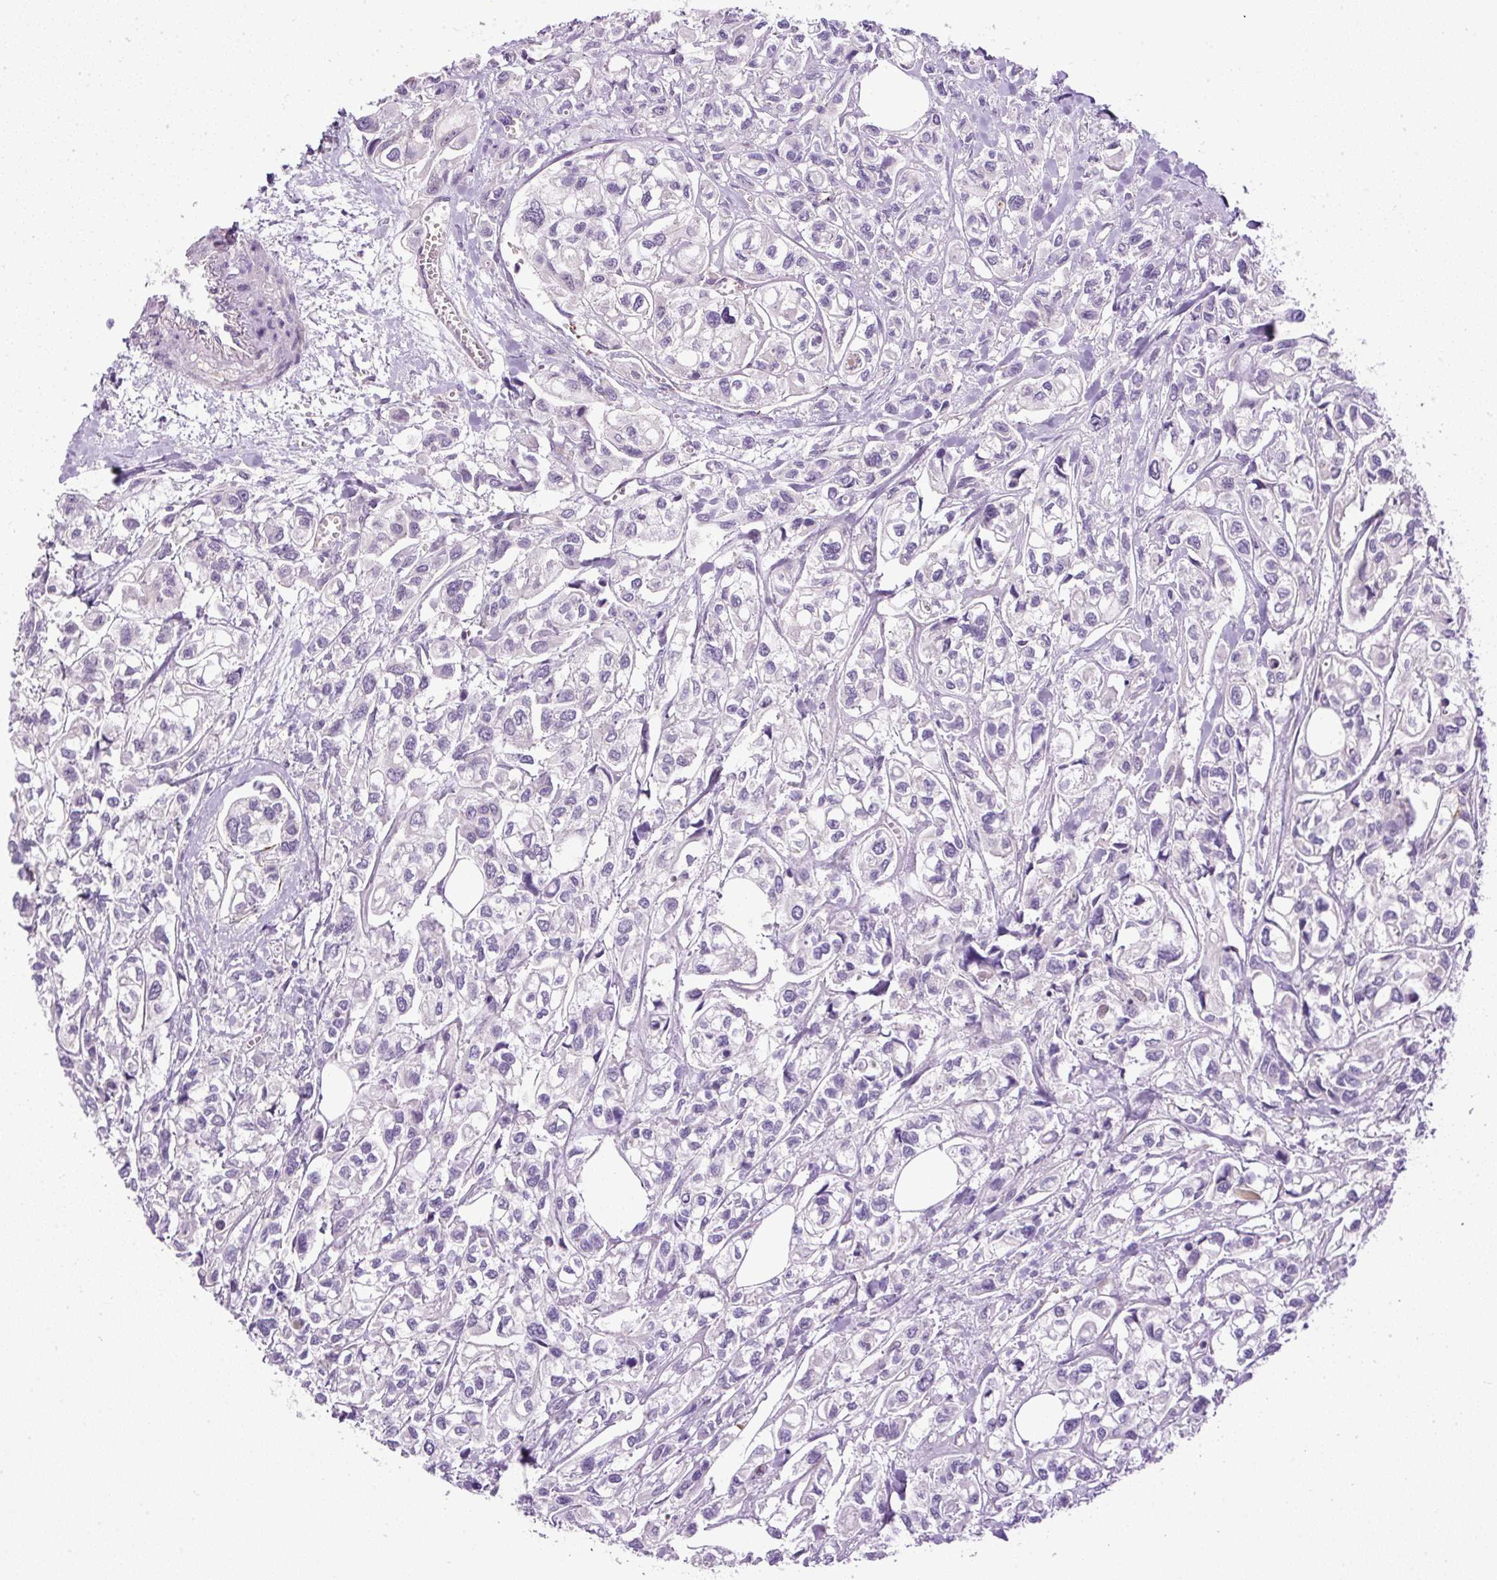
{"staining": {"intensity": "negative", "quantity": "none", "location": "none"}, "tissue": "urothelial cancer", "cell_type": "Tumor cells", "image_type": "cancer", "snomed": [{"axis": "morphology", "description": "Urothelial carcinoma, High grade"}, {"axis": "topography", "description": "Urinary bladder"}], "caption": "Tumor cells show no significant protein expression in high-grade urothelial carcinoma.", "gene": "LEFTY2", "patient": {"sex": "male", "age": 67}}